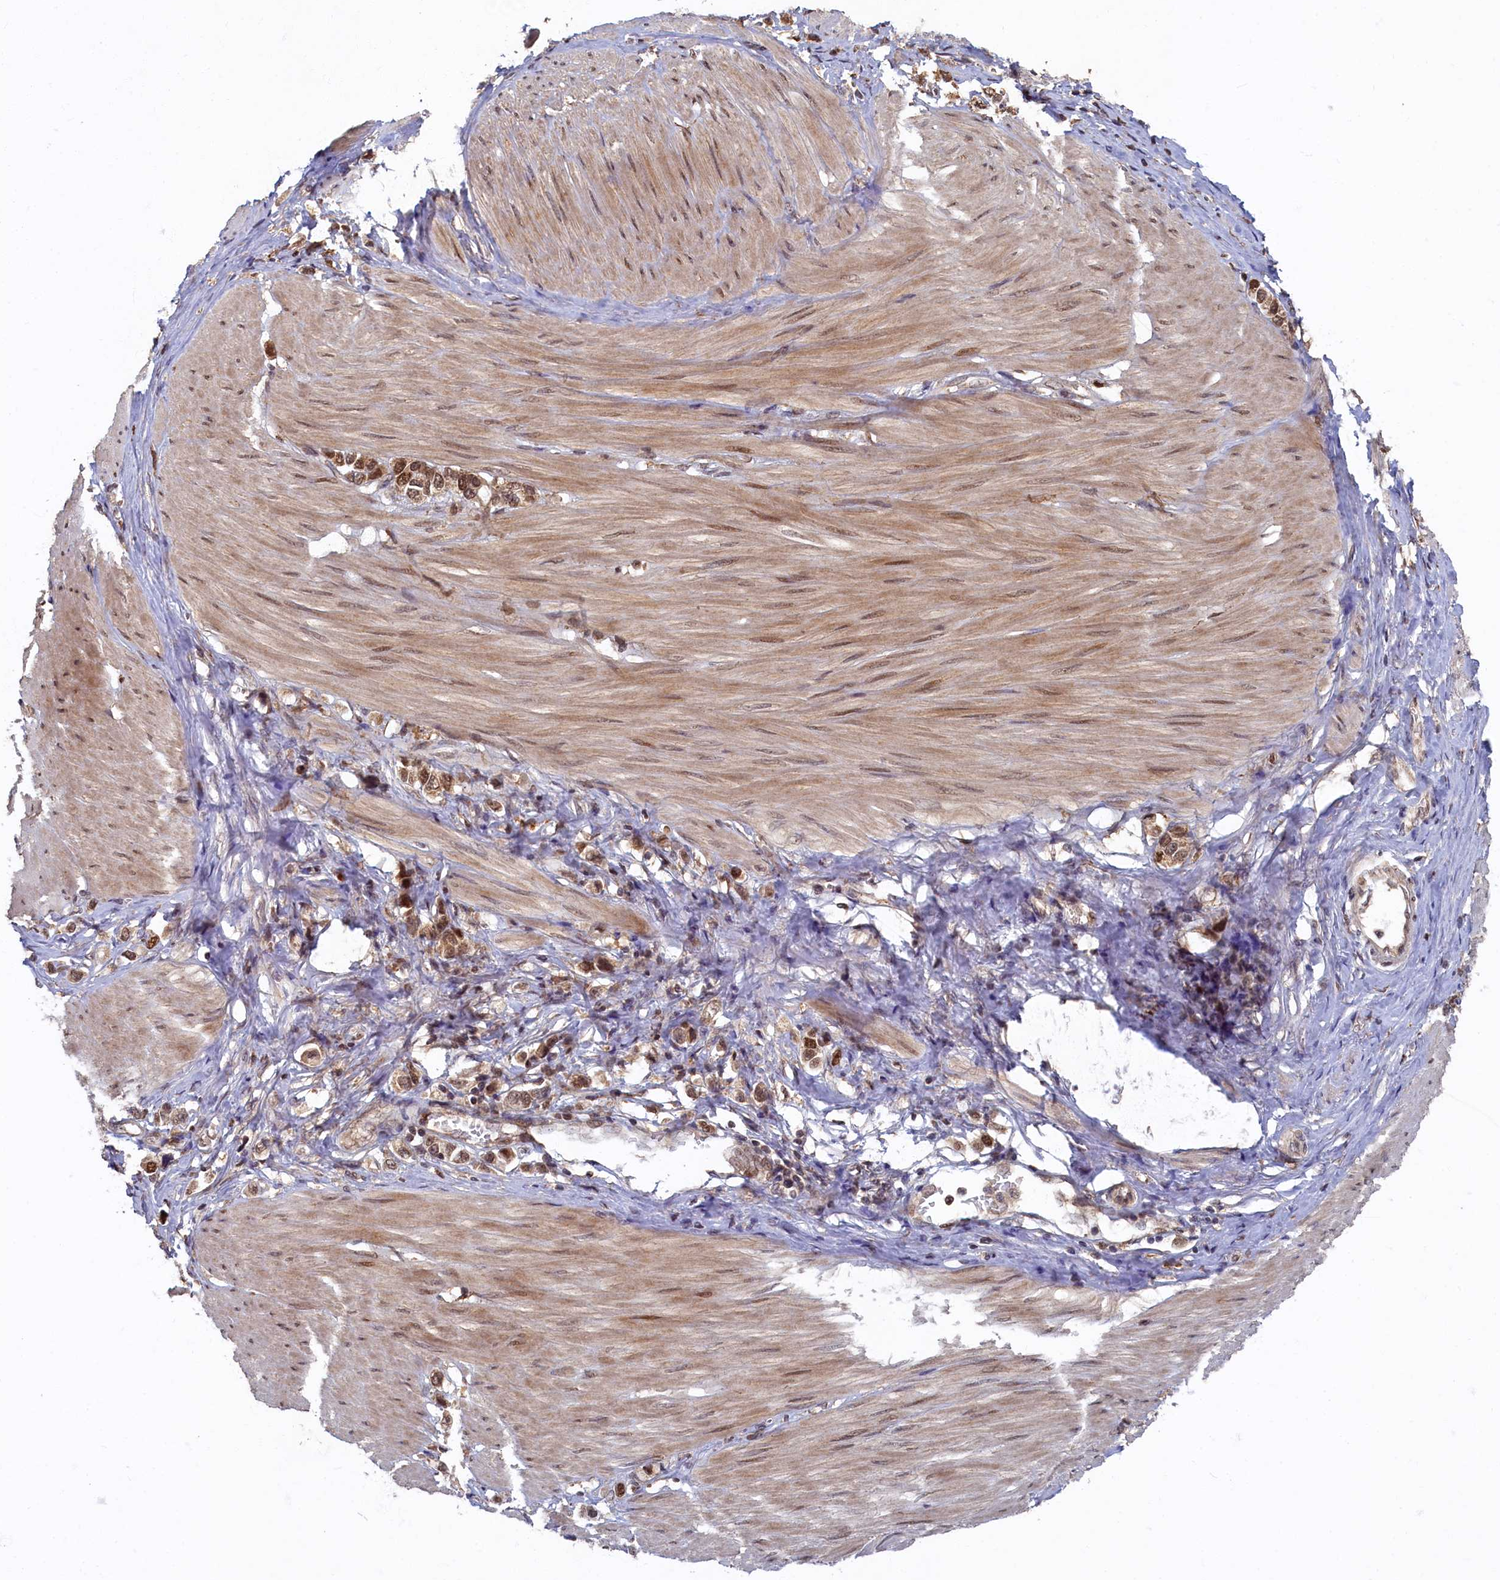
{"staining": {"intensity": "moderate", "quantity": ">75%", "location": "cytoplasmic/membranous,nuclear"}, "tissue": "stomach cancer", "cell_type": "Tumor cells", "image_type": "cancer", "snomed": [{"axis": "morphology", "description": "Adenocarcinoma, NOS"}, {"axis": "topography", "description": "Stomach"}], "caption": "Immunohistochemical staining of stomach cancer (adenocarcinoma) shows medium levels of moderate cytoplasmic/membranous and nuclear protein positivity in approximately >75% of tumor cells.", "gene": "BRCA1", "patient": {"sex": "female", "age": 65}}